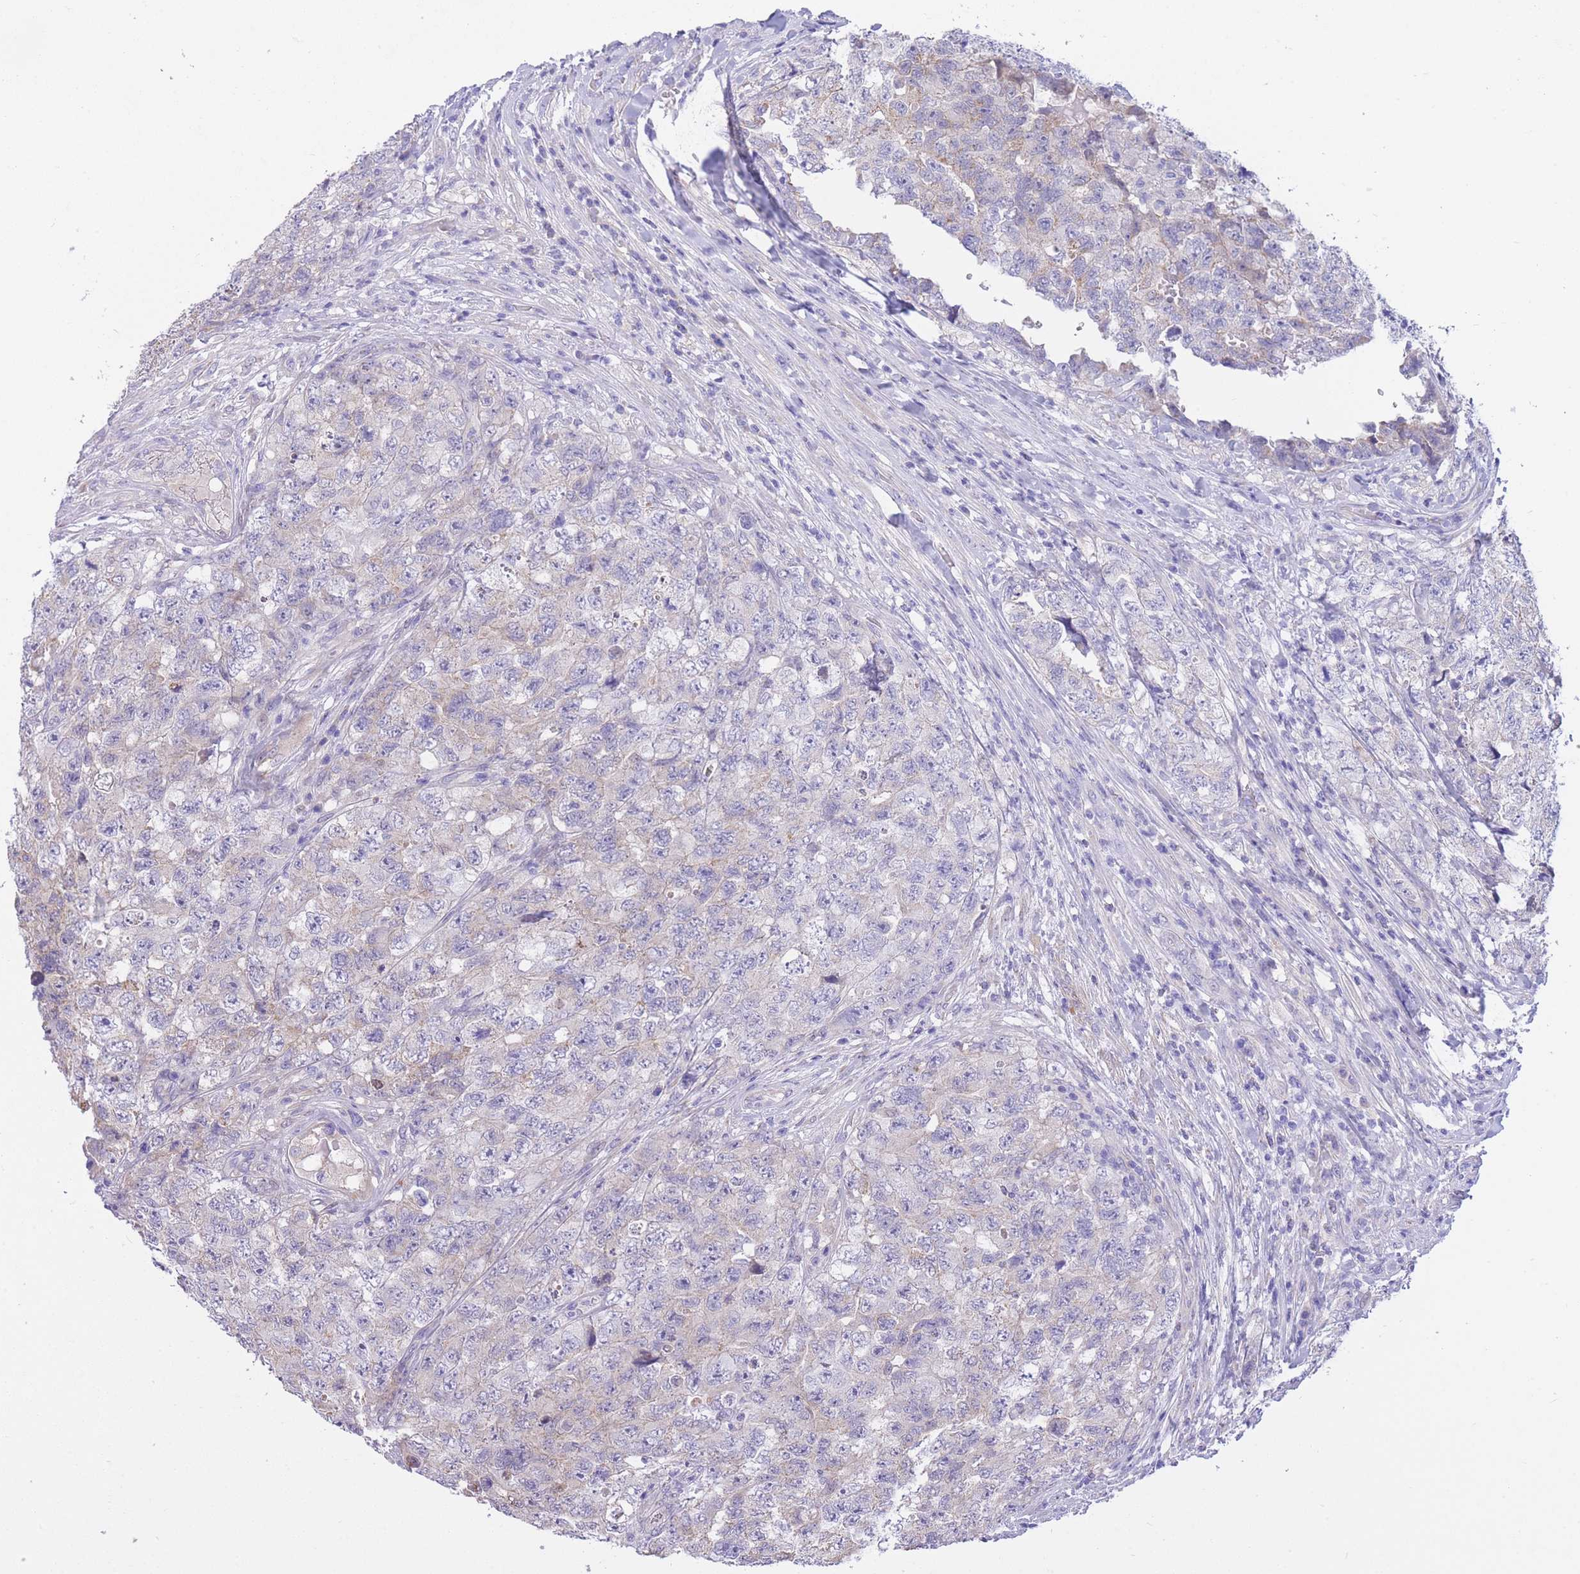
{"staining": {"intensity": "negative", "quantity": "none", "location": "none"}, "tissue": "testis cancer", "cell_type": "Tumor cells", "image_type": "cancer", "snomed": [{"axis": "morphology", "description": "Carcinoma, Embryonal, NOS"}, {"axis": "topography", "description": "Testis"}], "caption": "Tumor cells show no significant protein staining in testis embryonal carcinoma.", "gene": "PGM1", "patient": {"sex": "male", "age": 31}}